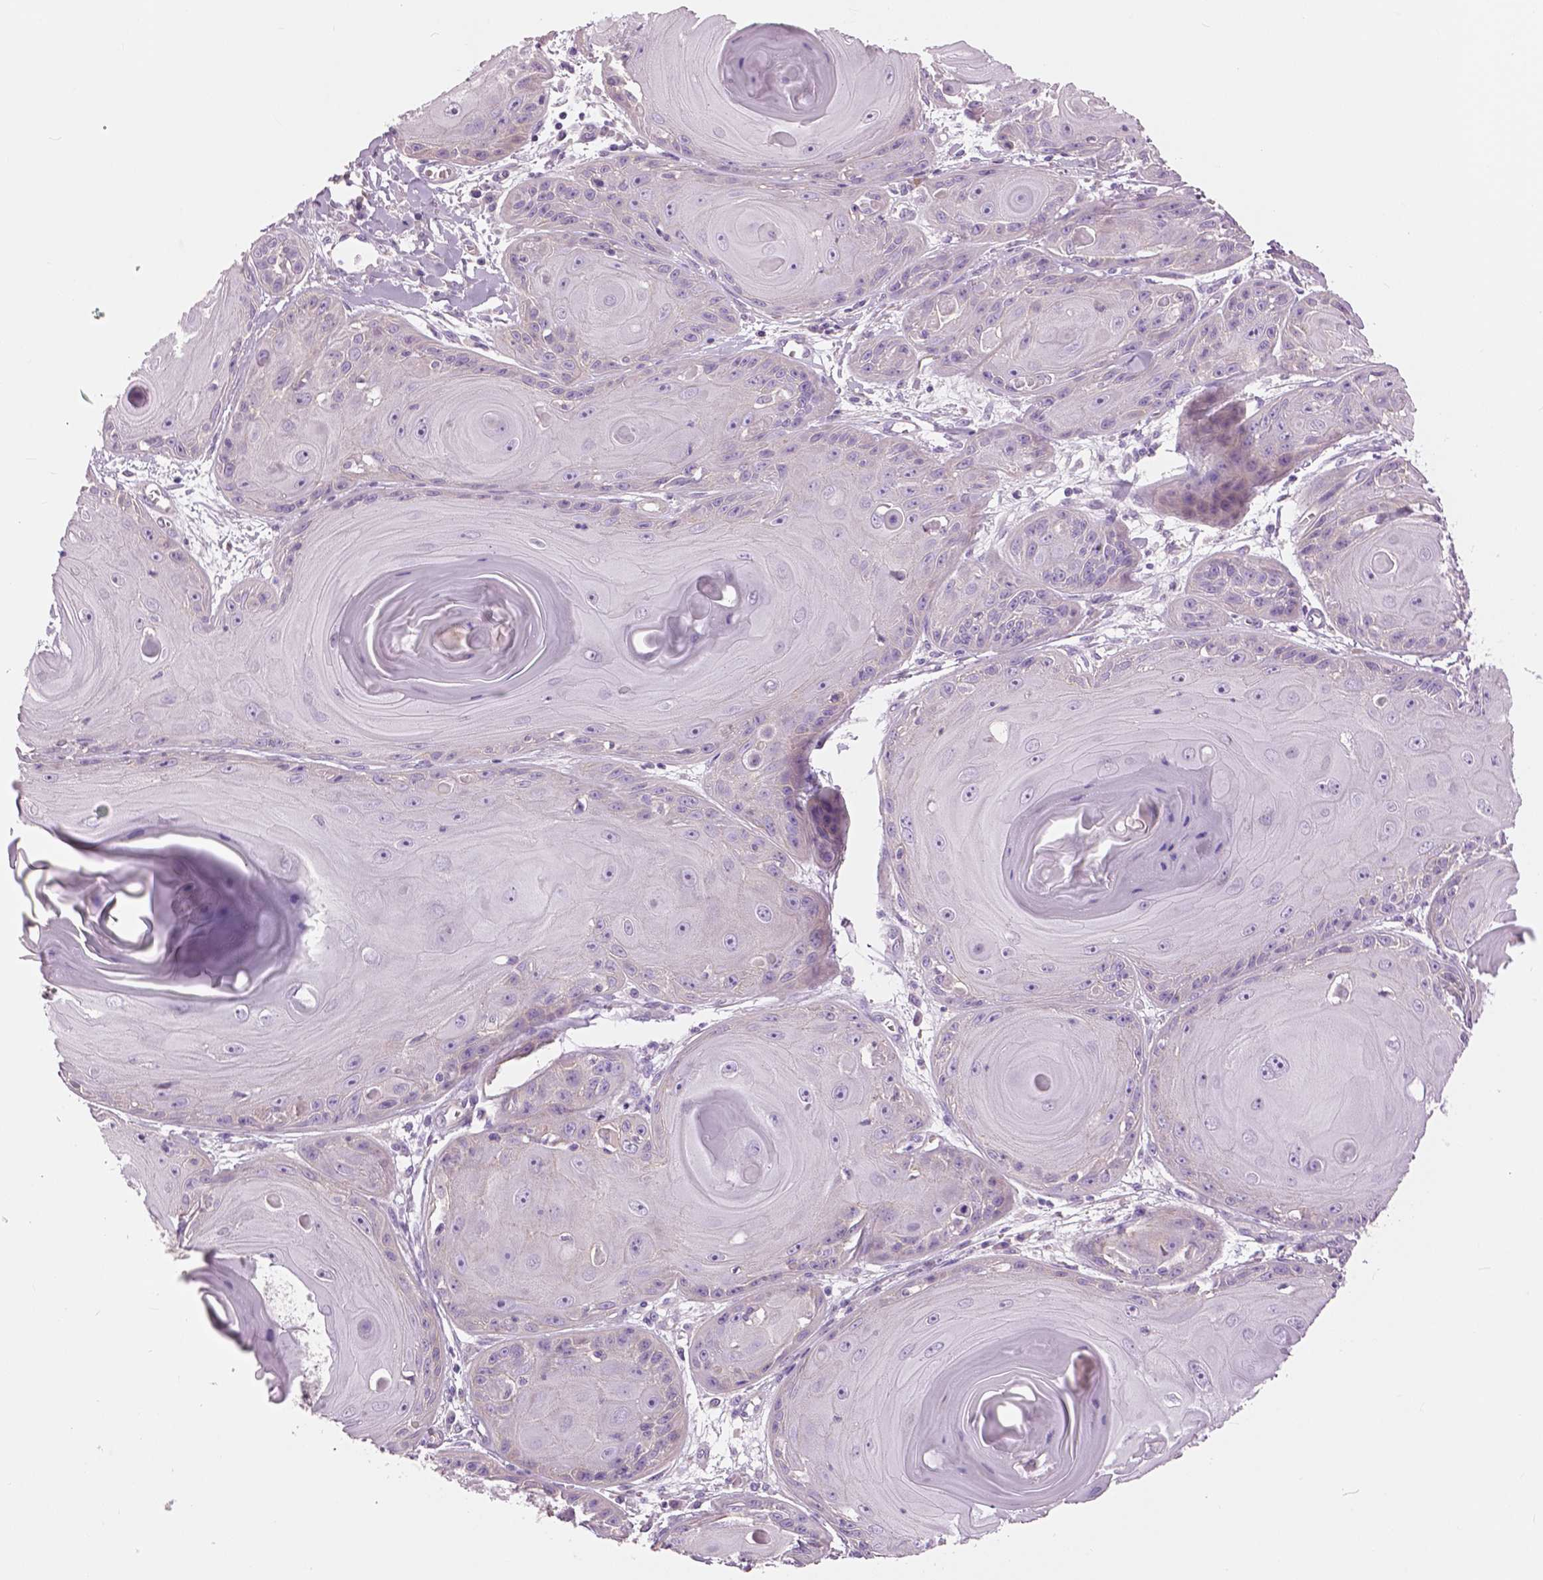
{"staining": {"intensity": "negative", "quantity": "none", "location": "none"}, "tissue": "skin cancer", "cell_type": "Tumor cells", "image_type": "cancer", "snomed": [{"axis": "morphology", "description": "Squamous cell carcinoma, NOS"}, {"axis": "topography", "description": "Skin"}, {"axis": "topography", "description": "Vulva"}], "caption": "An immunohistochemistry micrograph of skin cancer (squamous cell carcinoma) is shown. There is no staining in tumor cells of skin cancer (squamous cell carcinoma).", "gene": "SERPINI1", "patient": {"sex": "female", "age": 85}}